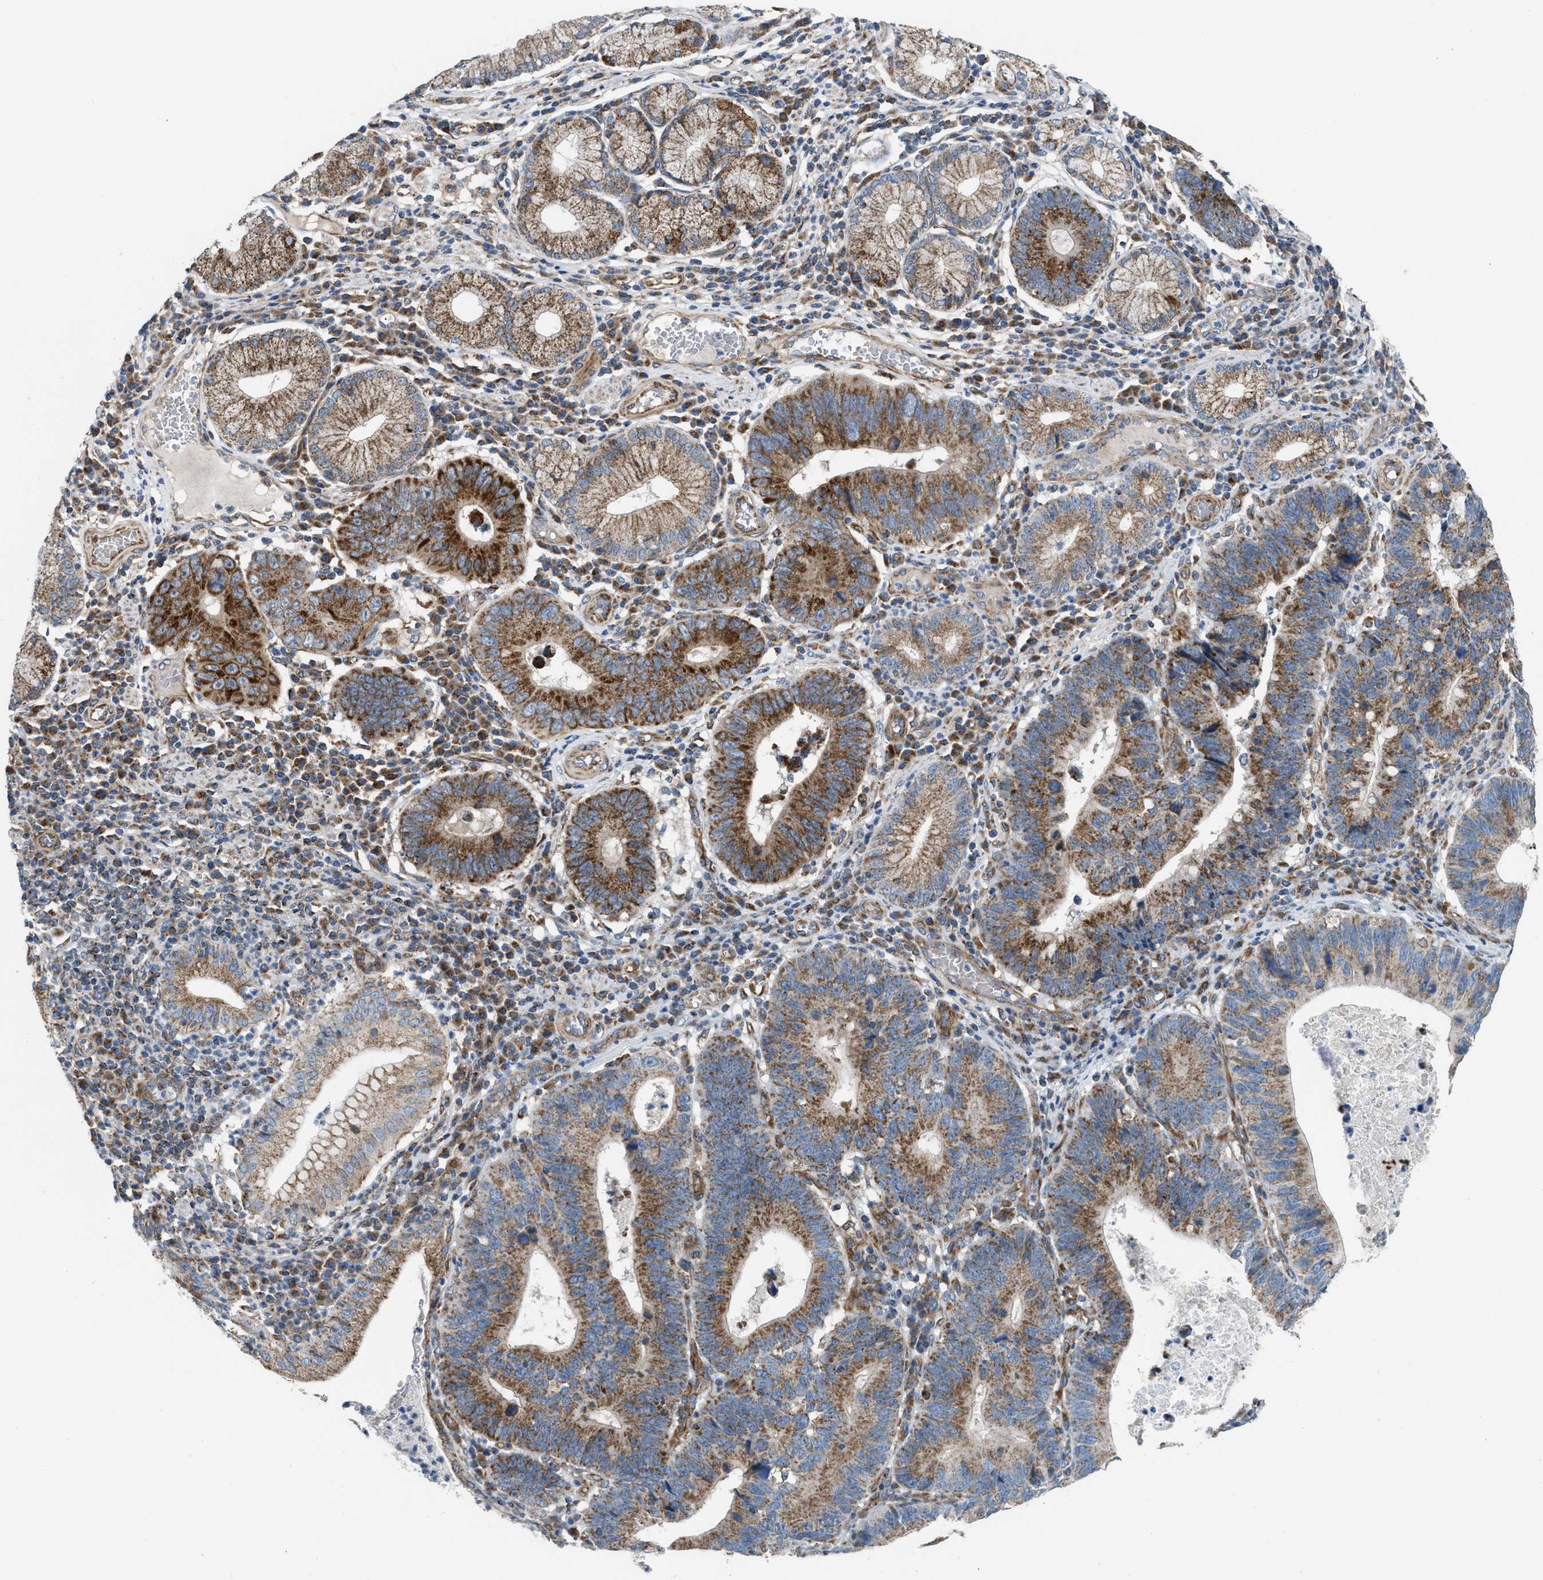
{"staining": {"intensity": "moderate", "quantity": ">75%", "location": "cytoplasmic/membranous"}, "tissue": "stomach cancer", "cell_type": "Tumor cells", "image_type": "cancer", "snomed": [{"axis": "morphology", "description": "Adenocarcinoma, NOS"}, {"axis": "topography", "description": "Stomach"}], "caption": "Approximately >75% of tumor cells in adenocarcinoma (stomach) reveal moderate cytoplasmic/membranous protein positivity as visualized by brown immunohistochemical staining.", "gene": "SLC10A3", "patient": {"sex": "male", "age": 59}}